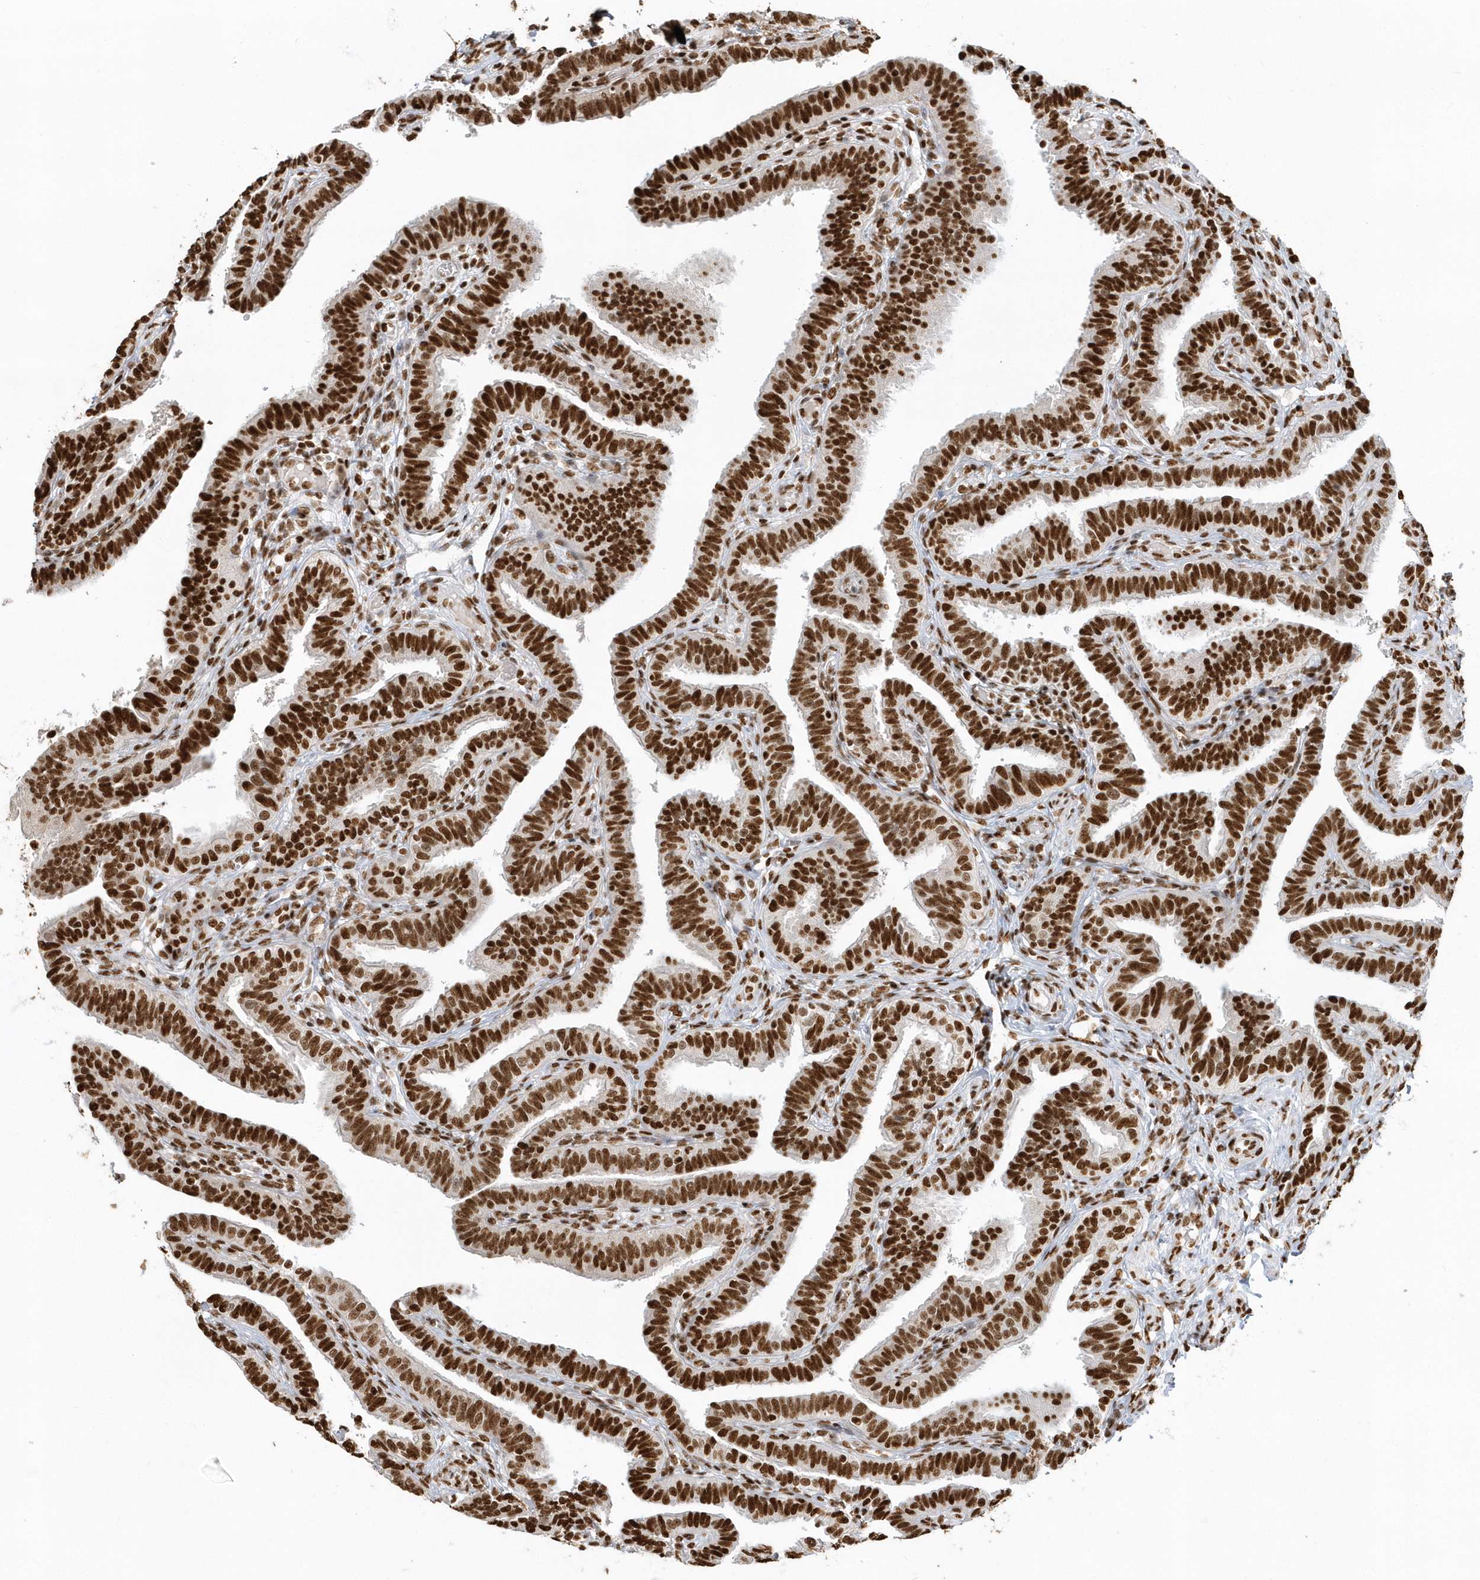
{"staining": {"intensity": "strong", "quantity": ">75%", "location": "nuclear"}, "tissue": "fallopian tube", "cell_type": "Glandular cells", "image_type": "normal", "snomed": [{"axis": "morphology", "description": "Normal tissue, NOS"}, {"axis": "topography", "description": "Fallopian tube"}], "caption": "An immunohistochemistry (IHC) photomicrograph of benign tissue is shown. Protein staining in brown labels strong nuclear positivity in fallopian tube within glandular cells.", "gene": "SUMO2", "patient": {"sex": "female", "age": 39}}